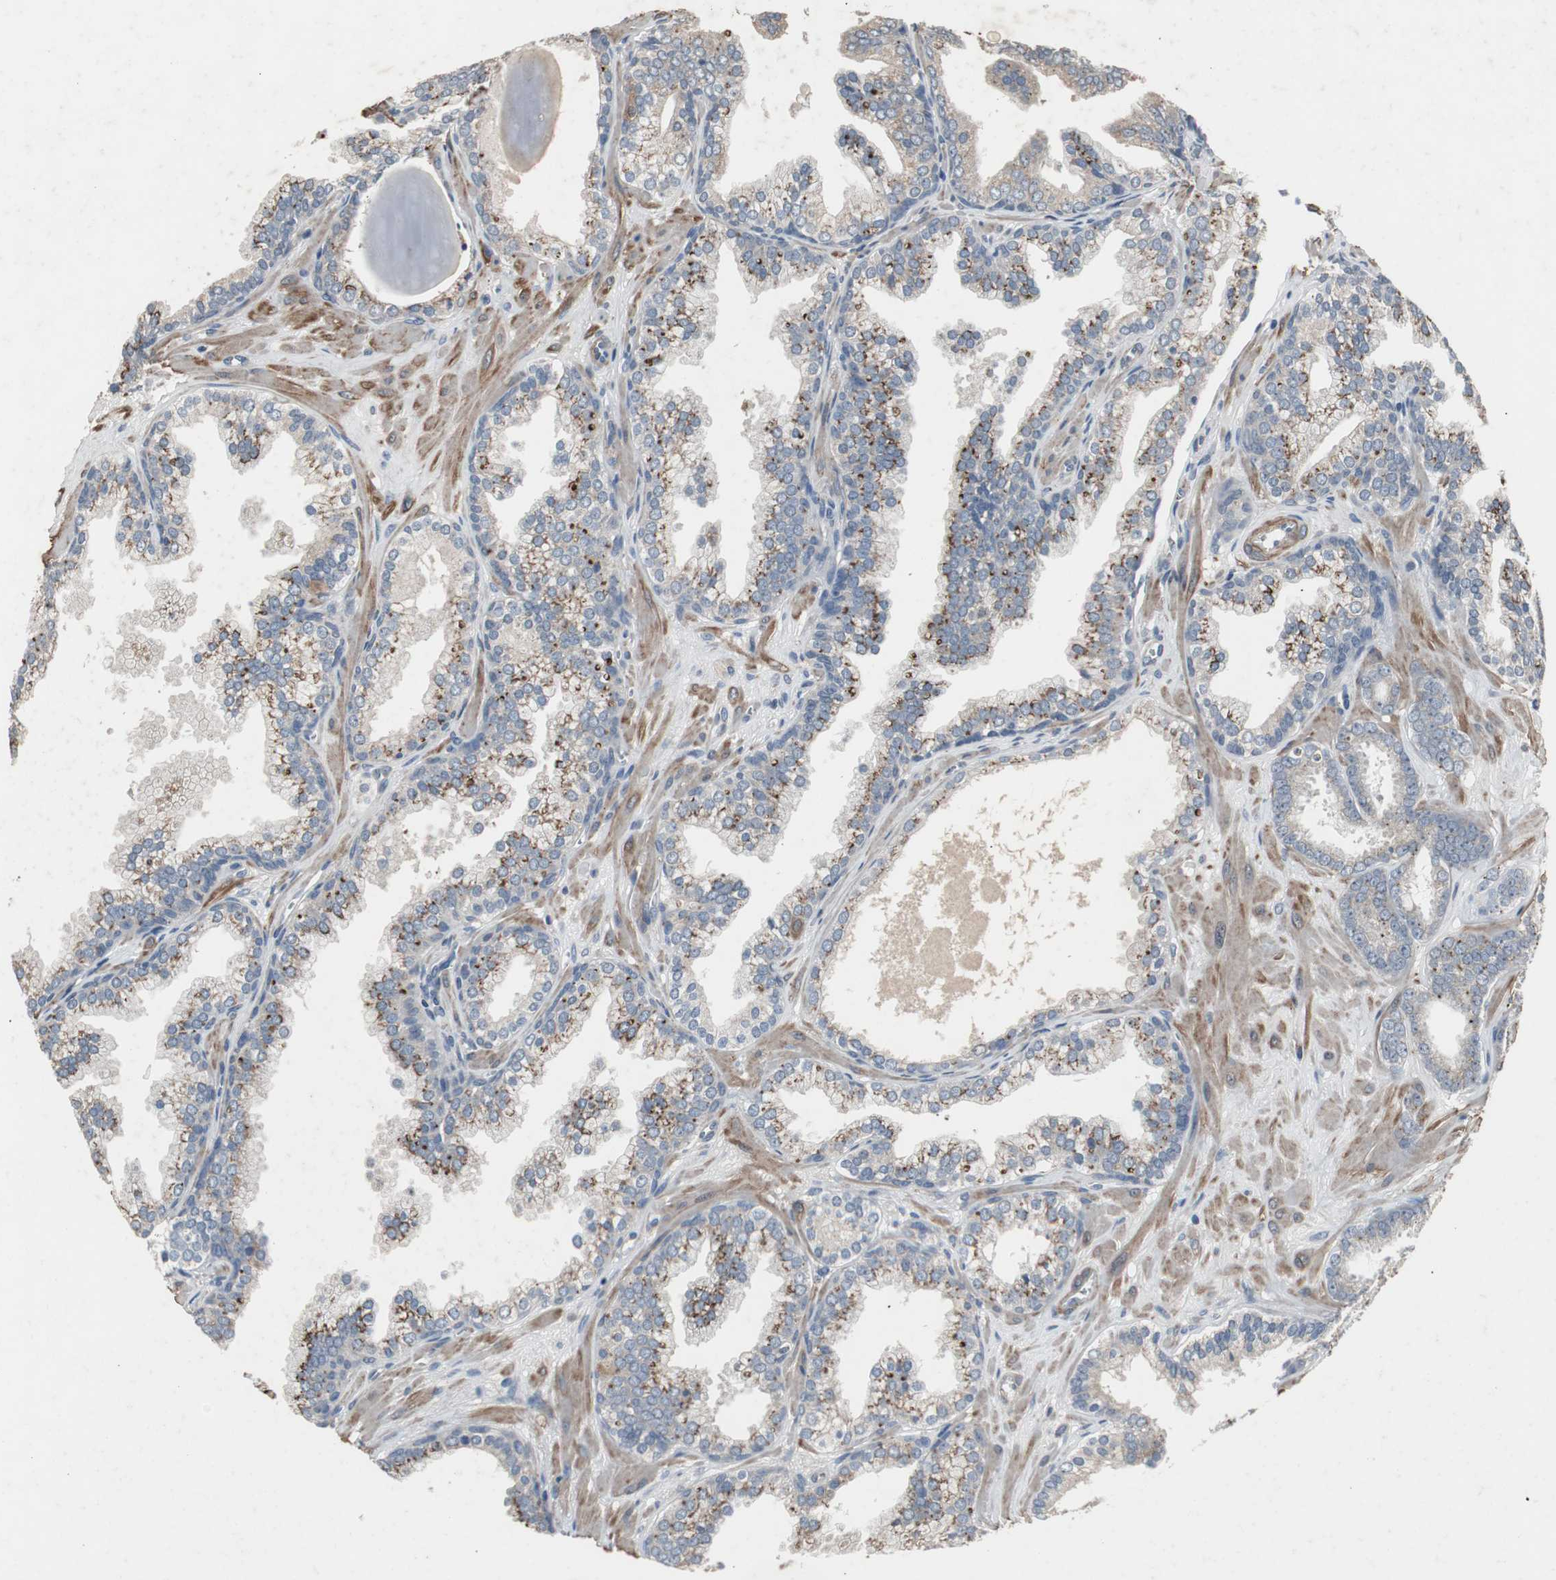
{"staining": {"intensity": "strong", "quantity": ">75%", "location": "cytoplasmic/membranous"}, "tissue": "prostate cancer", "cell_type": "Tumor cells", "image_type": "cancer", "snomed": [{"axis": "morphology", "description": "Adenocarcinoma, Low grade"}, {"axis": "topography", "description": "Prostate"}], "caption": "A high amount of strong cytoplasmic/membranous positivity is appreciated in about >75% of tumor cells in prostate cancer tissue.", "gene": "PCYT1B", "patient": {"sex": "male", "age": 57}}